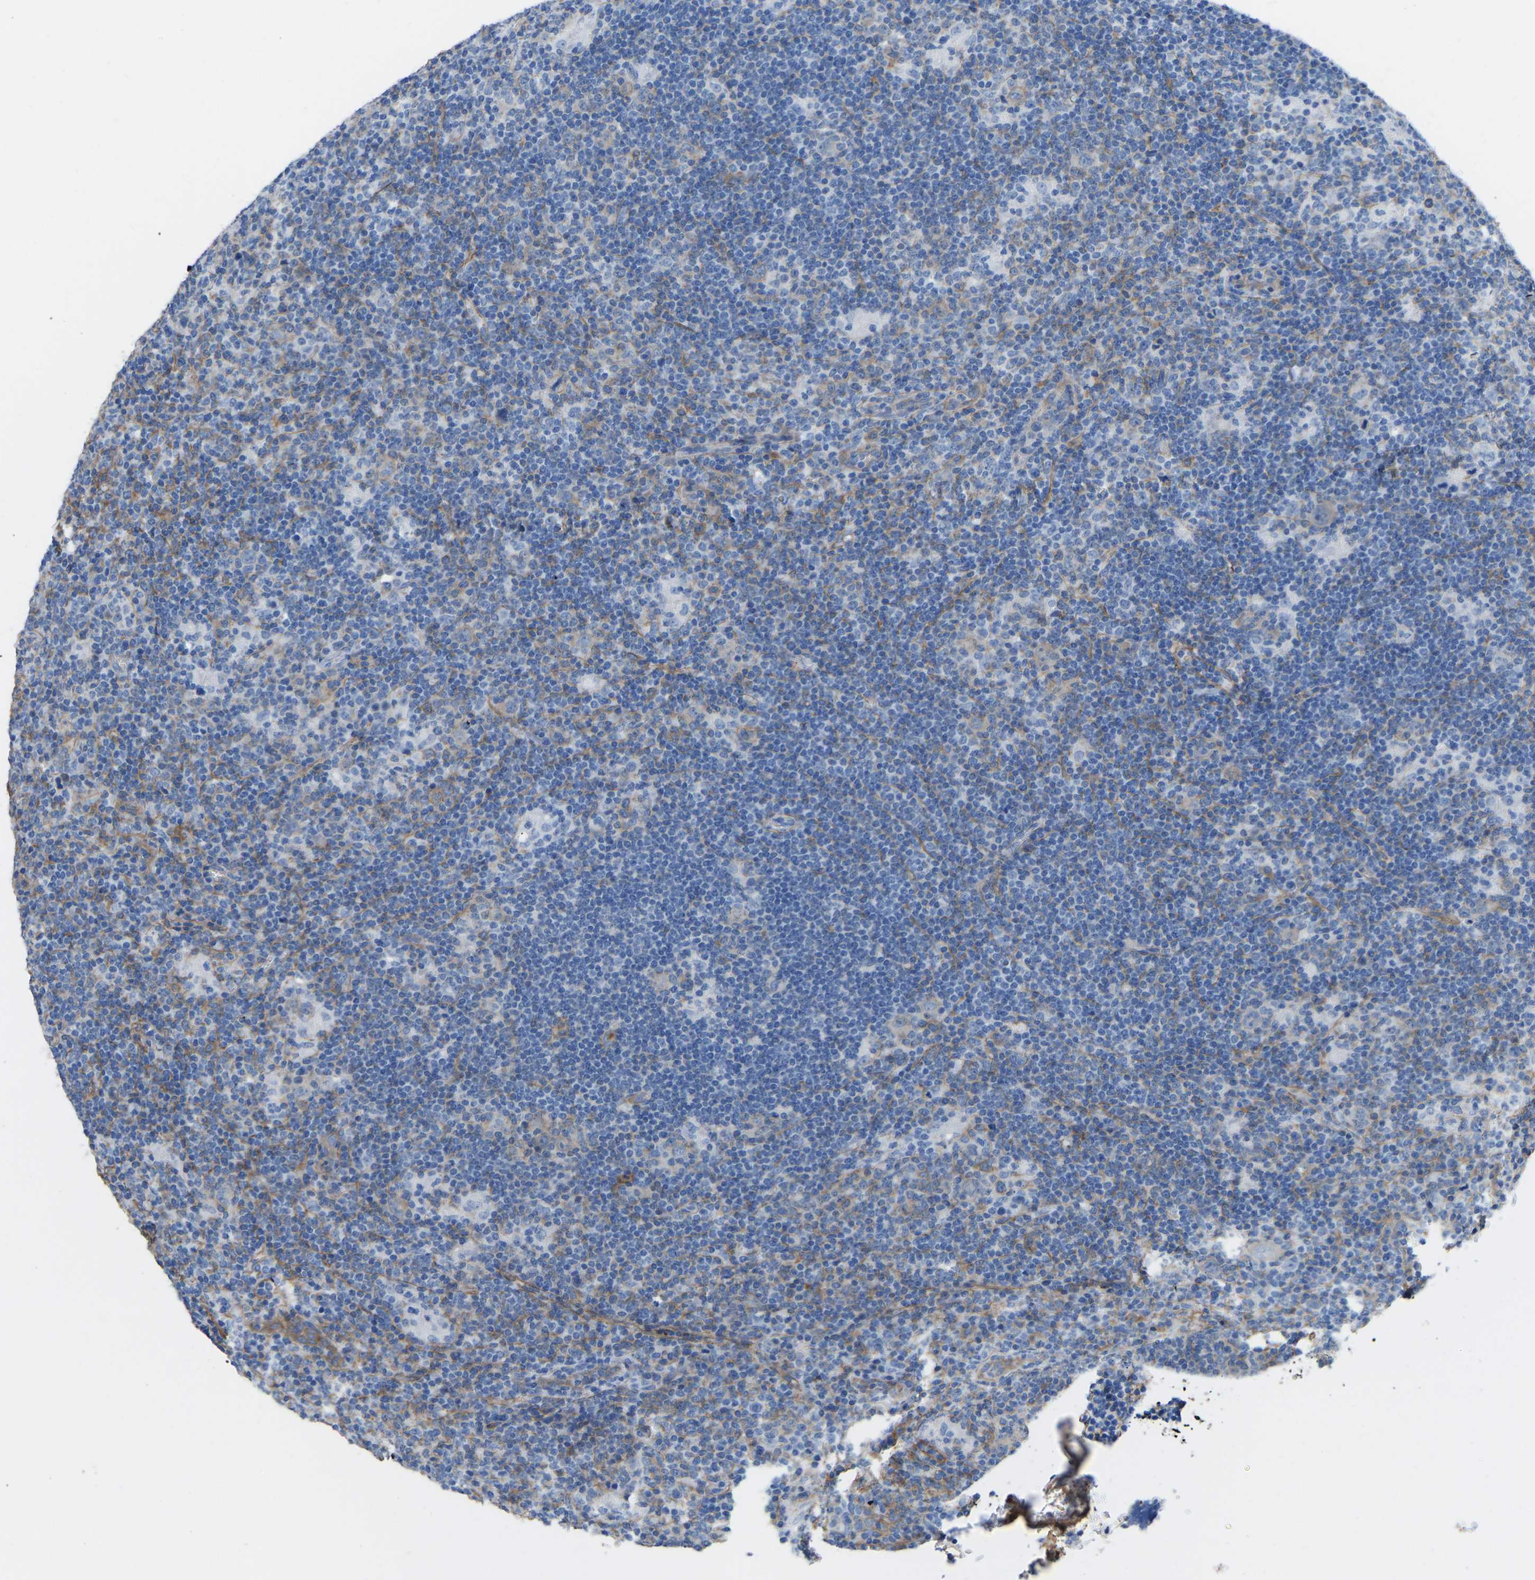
{"staining": {"intensity": "weak", "quantity": ">75%", "location": "cytoplasmic/membranous"}, "tissue": "lymphoma", "cell_type": "Tumor cells", "image_type": "cancer", "snomed": [{"axis": "morphology", "description": "Hodgkin's disease, NOS"}, {"axis": "topography", "description": "Lymph node"}], "caption": "Lymphoma stained for a protein demonstrates weak cytoplasmic/membranous positivity in tumor cells. (DAB (3,3'-diaminobenzidine) IHC with brightfield microscopy, high magnification).", "gene": "MYH10", "patient": {"sex": "female", "age": 57}}